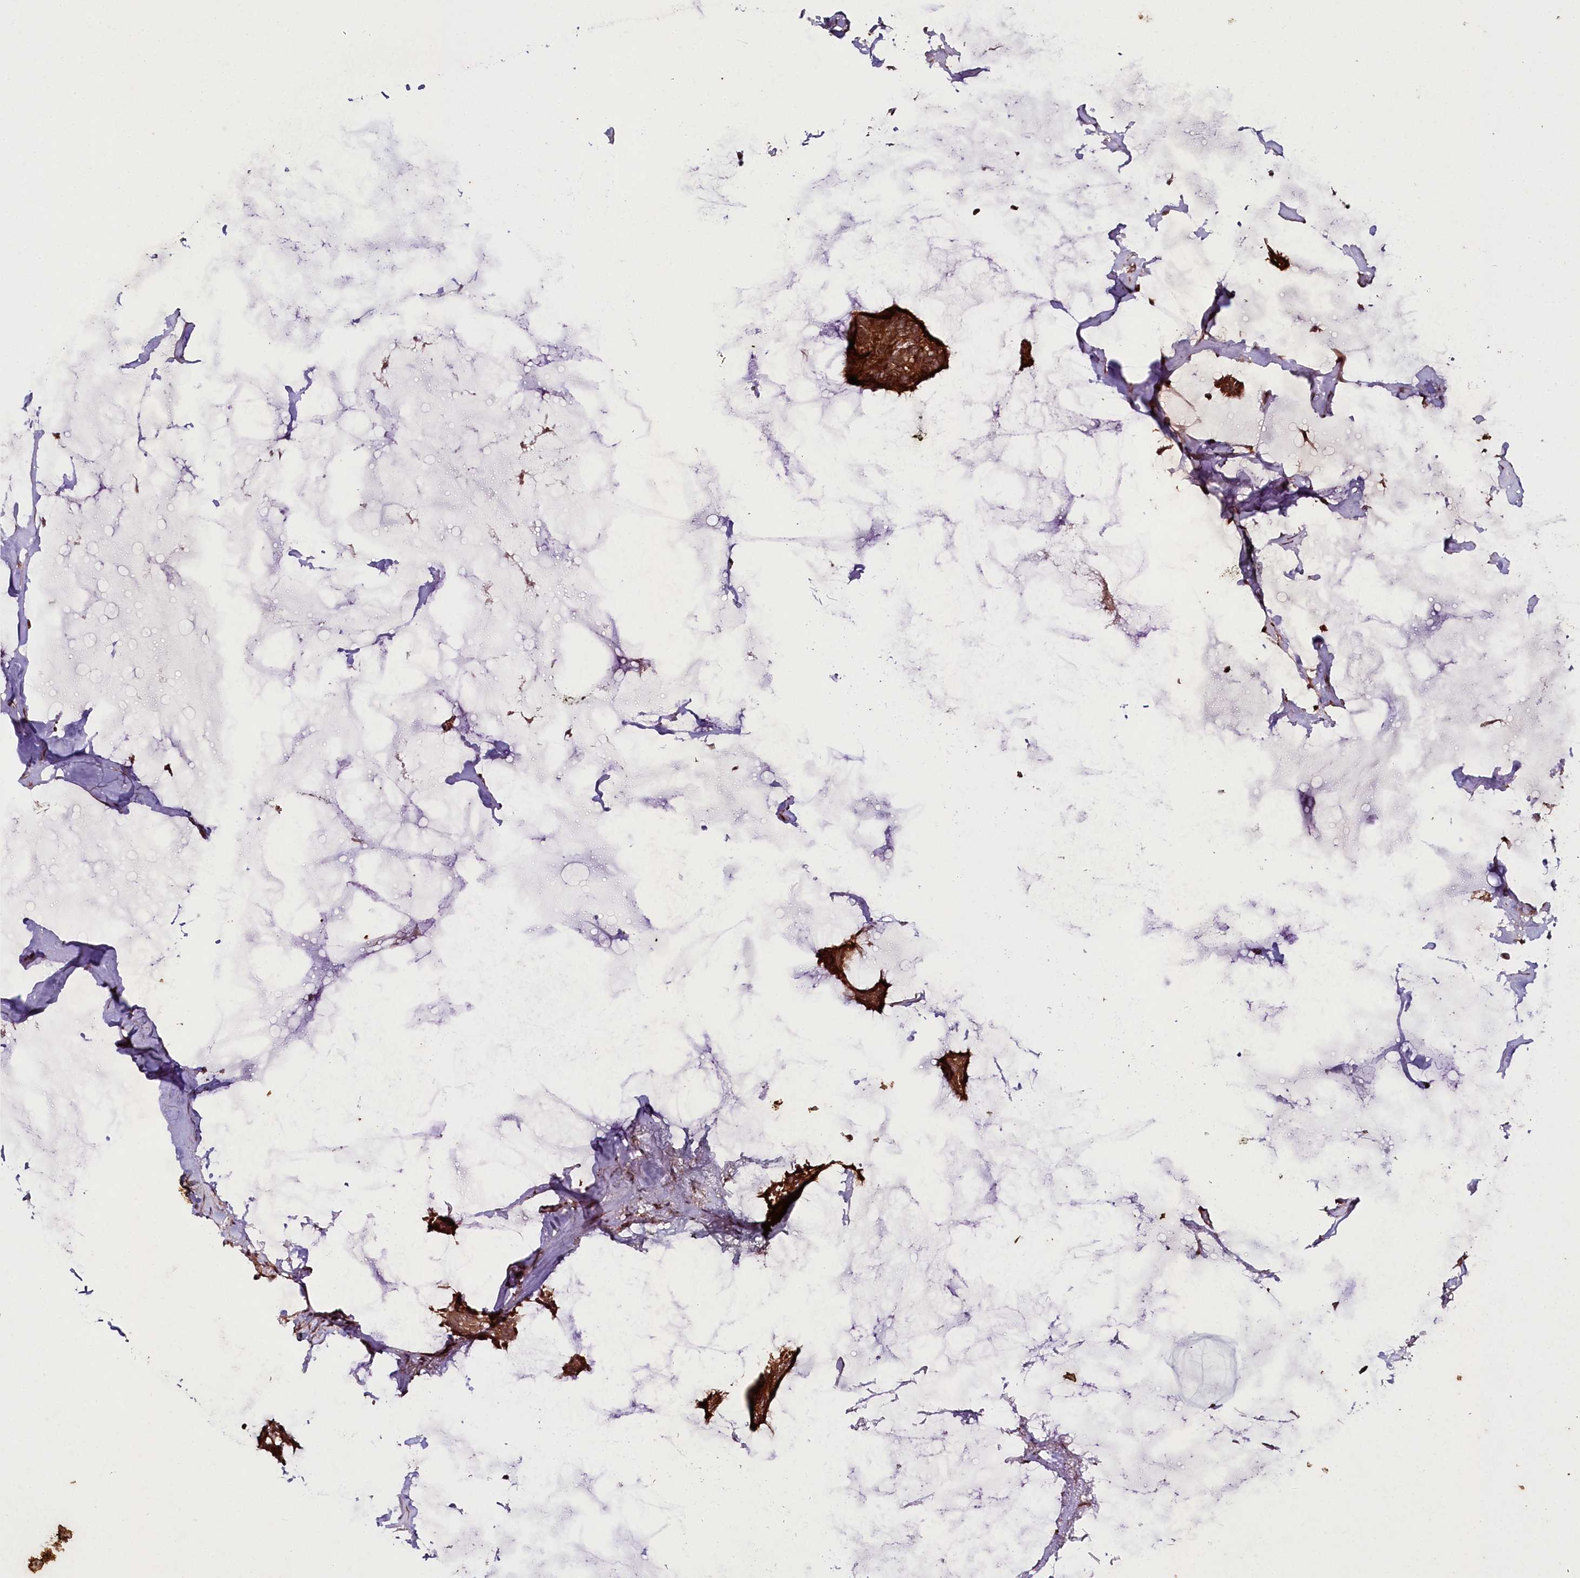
{"staining": {"intensity": "strong", "quantity": ">75%", "location": "cytoplasmic/membranous"}, "tissue": "breast cancer", "cell_type": "Tumor cells", "image_type": "cancer", "snomed": [{"axis": "morphology", "description": "Duct carcinoma"}, {"axis": "topography", "description": "Breast"}], "caption": "Breast cancer (infiltrating ductal carcinoma) stained for a protein (brown) reveals strong cytoplasmic/membranous positive staining in approximately >75% of tumor cells.", "gene": "PHLDB1", "patient": {"sex": "female", "age": 93}}